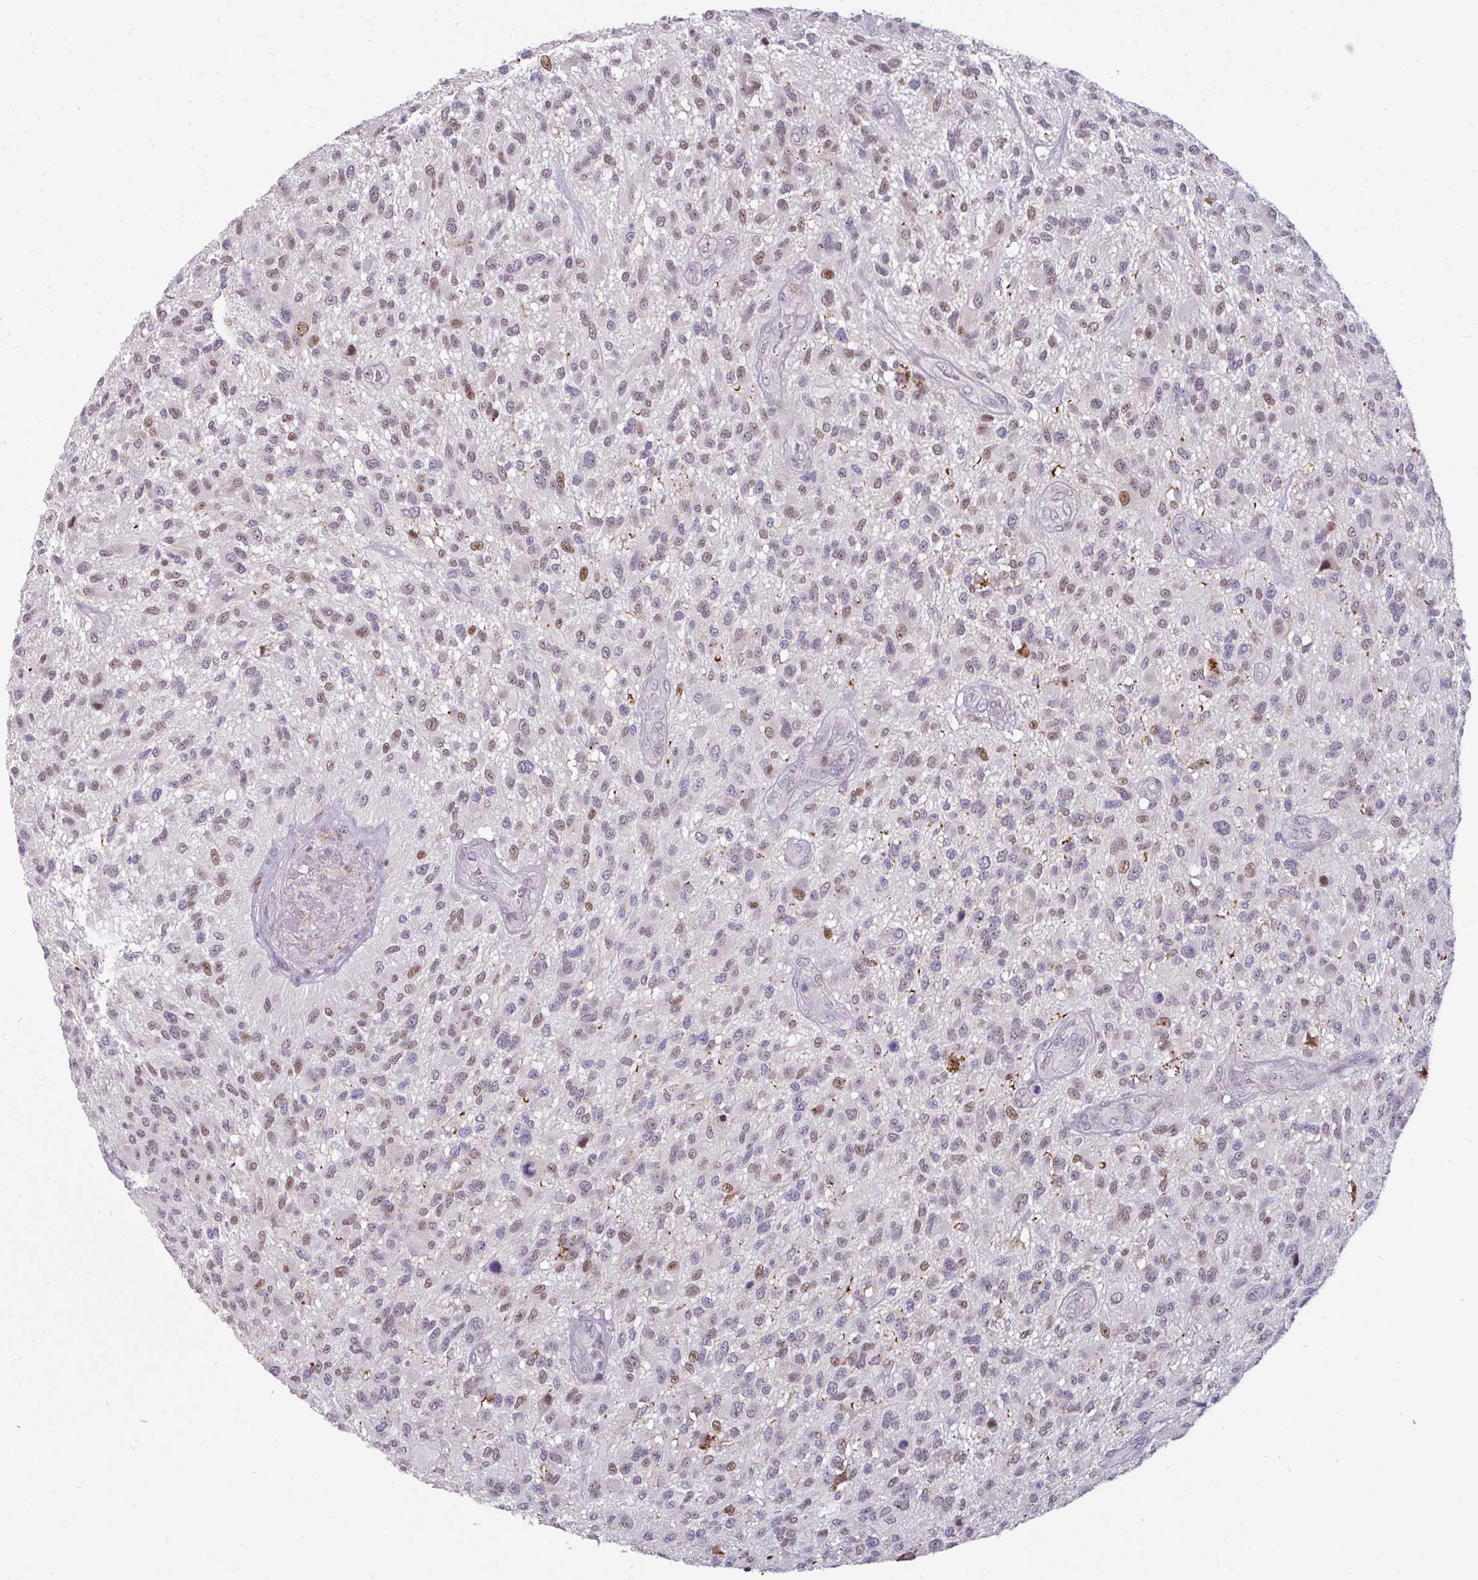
{"staining": {"intensity": "moderate", "quantity": "<25%", "location": "nuclear"}, "tissue": "glioma", "cell_type": "Tumor cells", "image_type": "cancer", "snomed": [{"axis": "morphology", "description": "Glioma, malignant, High grade"}, {"axis": "topography", "description": "Brain"}], "caption": "Protein staining of malignant high-grade glioma tissue reveals moderate nuclear staining in about <25% of tumor cells.", "gene": "SWSAP1", "patient": {"sex": "male", "age": 47}}